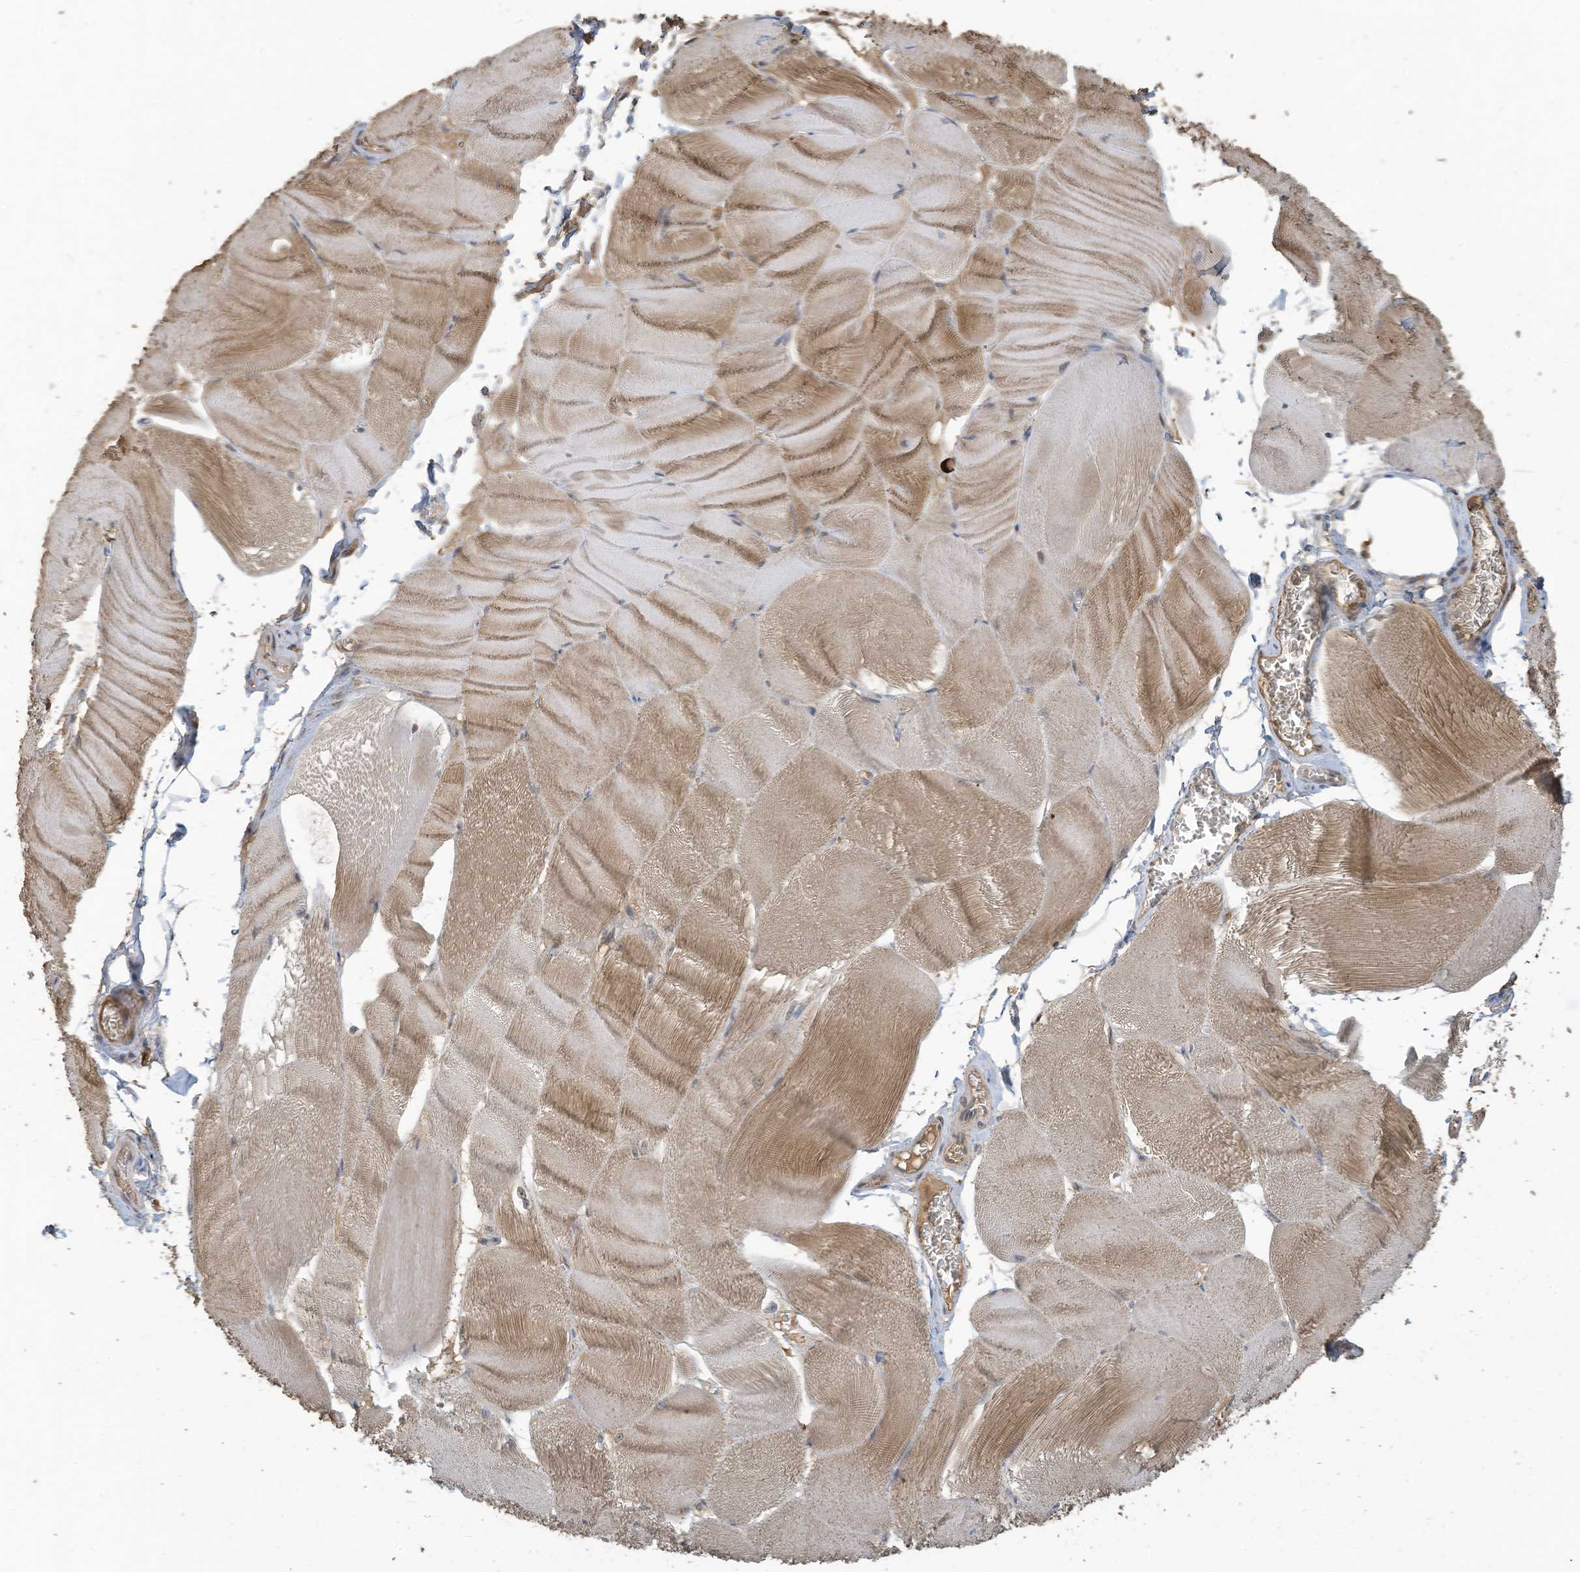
{"staining": {"intensity": "moderate", "quantity": "25%-75%", "location": "cytoplasmic/membranous"}, "tissue": "skeletal muscle", "cell_type": "Myocytes", "image_type": "normal", "snomed": [{"axis": "morphology", "description": "Normal tissue, NOS"}, {"axis": "morphology", "description": "Basal cell carcinoma"}, {"axis": "topography", "description": "Skeletal muscle"}], "caption": "Immunohistochemical staining of unremarkable skeletal muscle reveals medium levels of moderate cytoplasmic/membranous positivity in about 25%-75% of myocytes. The protein is shown in brown color, while the nuclei are stained blue.", "gene": "COX10", "patient": {"sex": "female", "age": 64}}